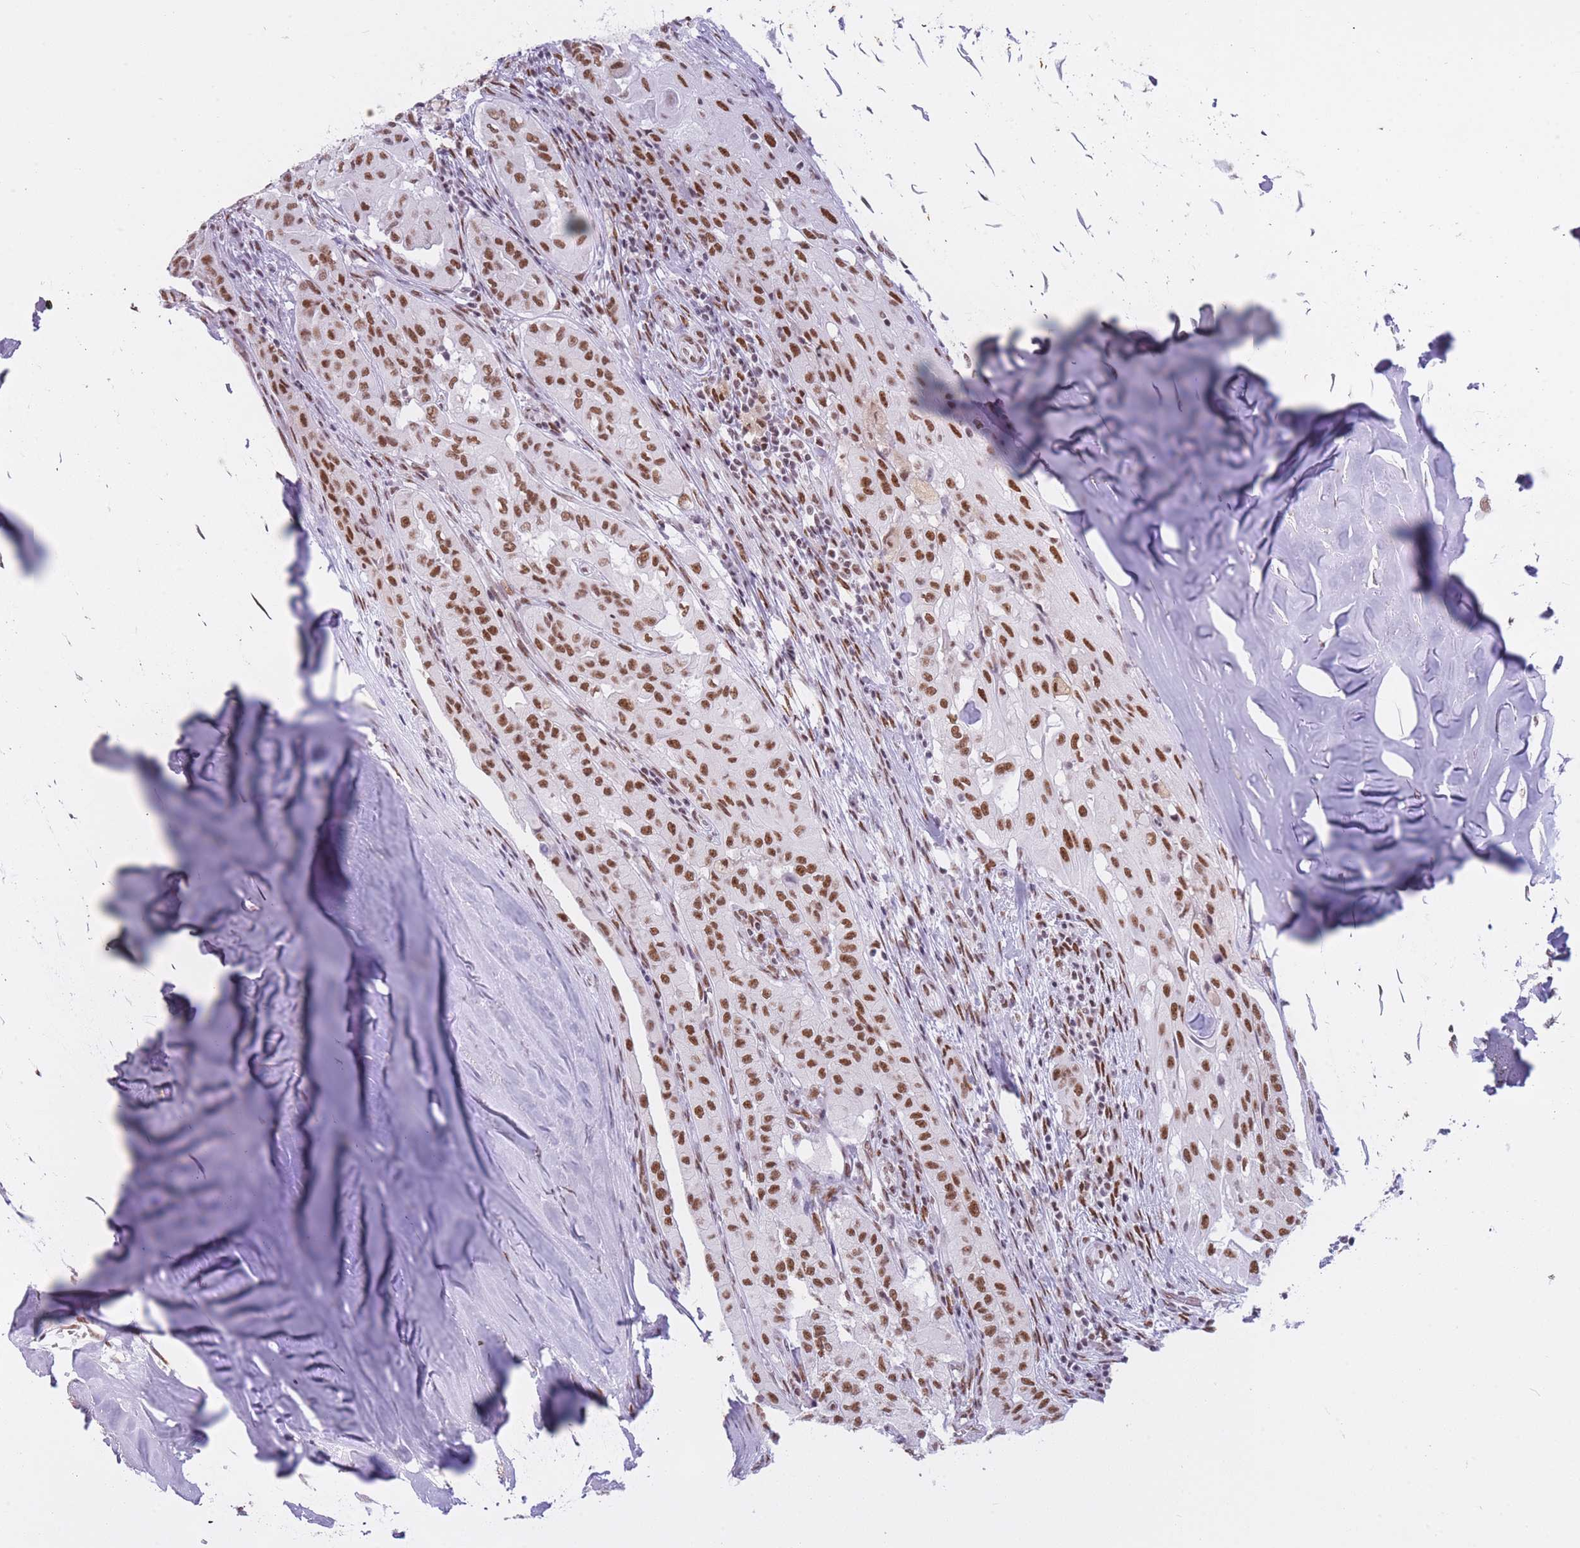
{"staining": {"intensity": "moderate", "quantity": ">75%", "location": "nuclear"}, "tissue": "thyroid cancer", "cell_type": "Tumor cells", "image_type": "cancer", "snomed": [{"axis": "morphology", "description": "Papillary adenocarcinoma, NOS"}, {"axis": "topography", "description": "Thyroid gland"}], "caption": "A histopathology image showing moderate nuclear expression in about >75% of tumor cells in thyroid cancer, as visualized by brown immunohistochemical staining.", "gene": "HNRNPUL1", "patient": {"sex": "female", "age": 59}}